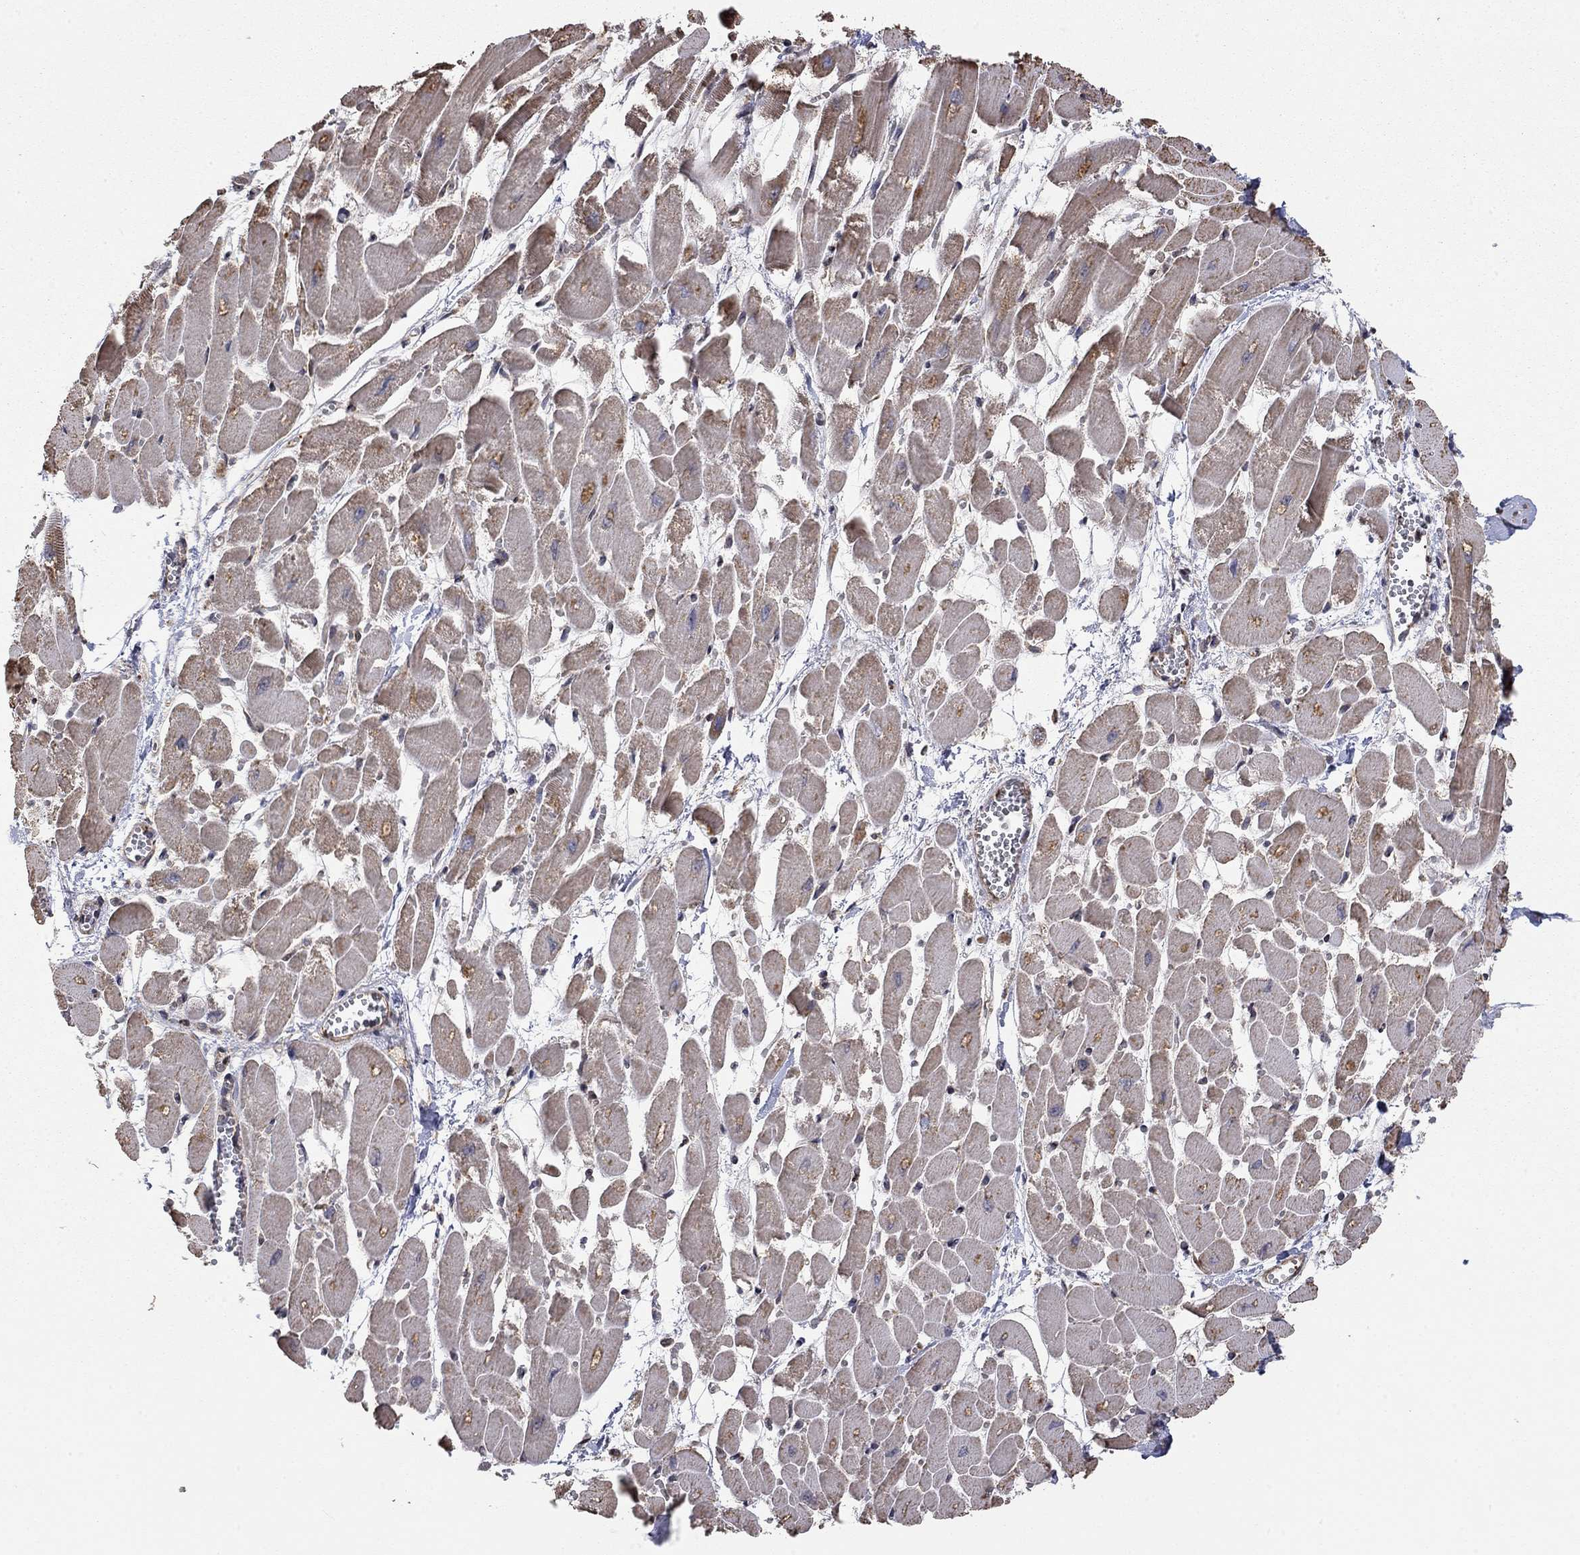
{"staining": {"intensity": "moderate", "quantity": "25%-75%", "location": "cytoplasmic/membranous"}, "tissue": "heart muscle", "cell_type": "Cardiomyocytes", "image_type": "normal", "snomed": [{"axis": "morphology", "description": "Normal tissue, NOS"}, {"axis": "topography", "description": "Heart"}], "caption": "Protein staining reveals moderate cytoplasmic/membranous staining in about 25%-75% of cardiomyocytes in unremarkable heart muscle.", "gene": "TDP1", "patient": {"sex": "female", "age": 52}}